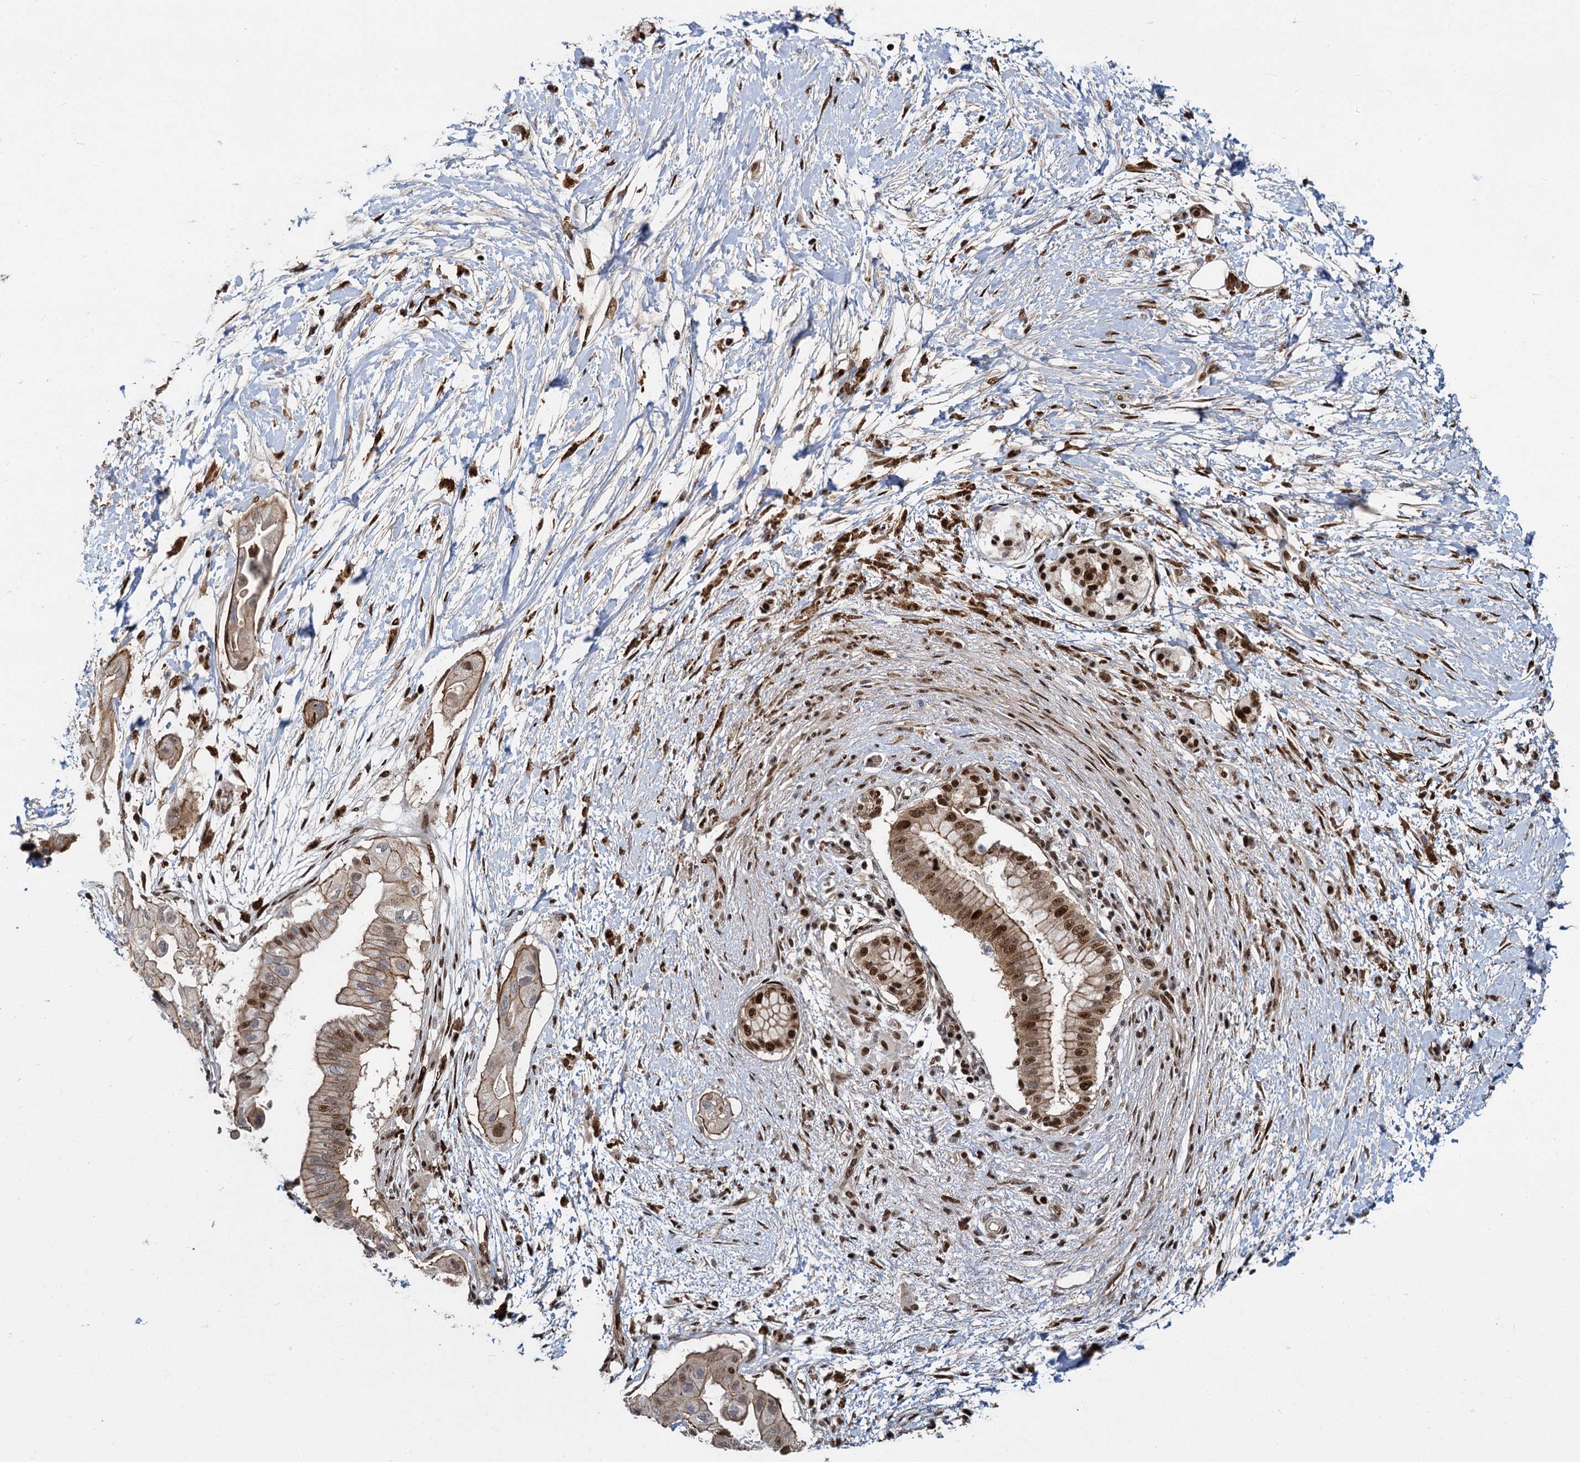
{"staining": {"intensity": "moderate", "quantity": ">75%", "location": "cytoplasmic/membranous,nuclear"}, "tissue": "pancreatic cancer", "cell_type": "Tumor cells", "image_type": "cancer", "snomed": [{"axis": "morphology", "description": "Adenocarcinoma, NOS"}, {"axis": "topography", "description": "Pancreas"}], "caption": "Protein positivity by immunohistochemistry (IHC) shows moderate cytoplasmic/membranous and nuclear expression in about >75% of tumor cells in pancreatic cancer (adenocarcinoma).", "gene": "ANKRD49", "patient": {"sex": "male", "age": 68}}